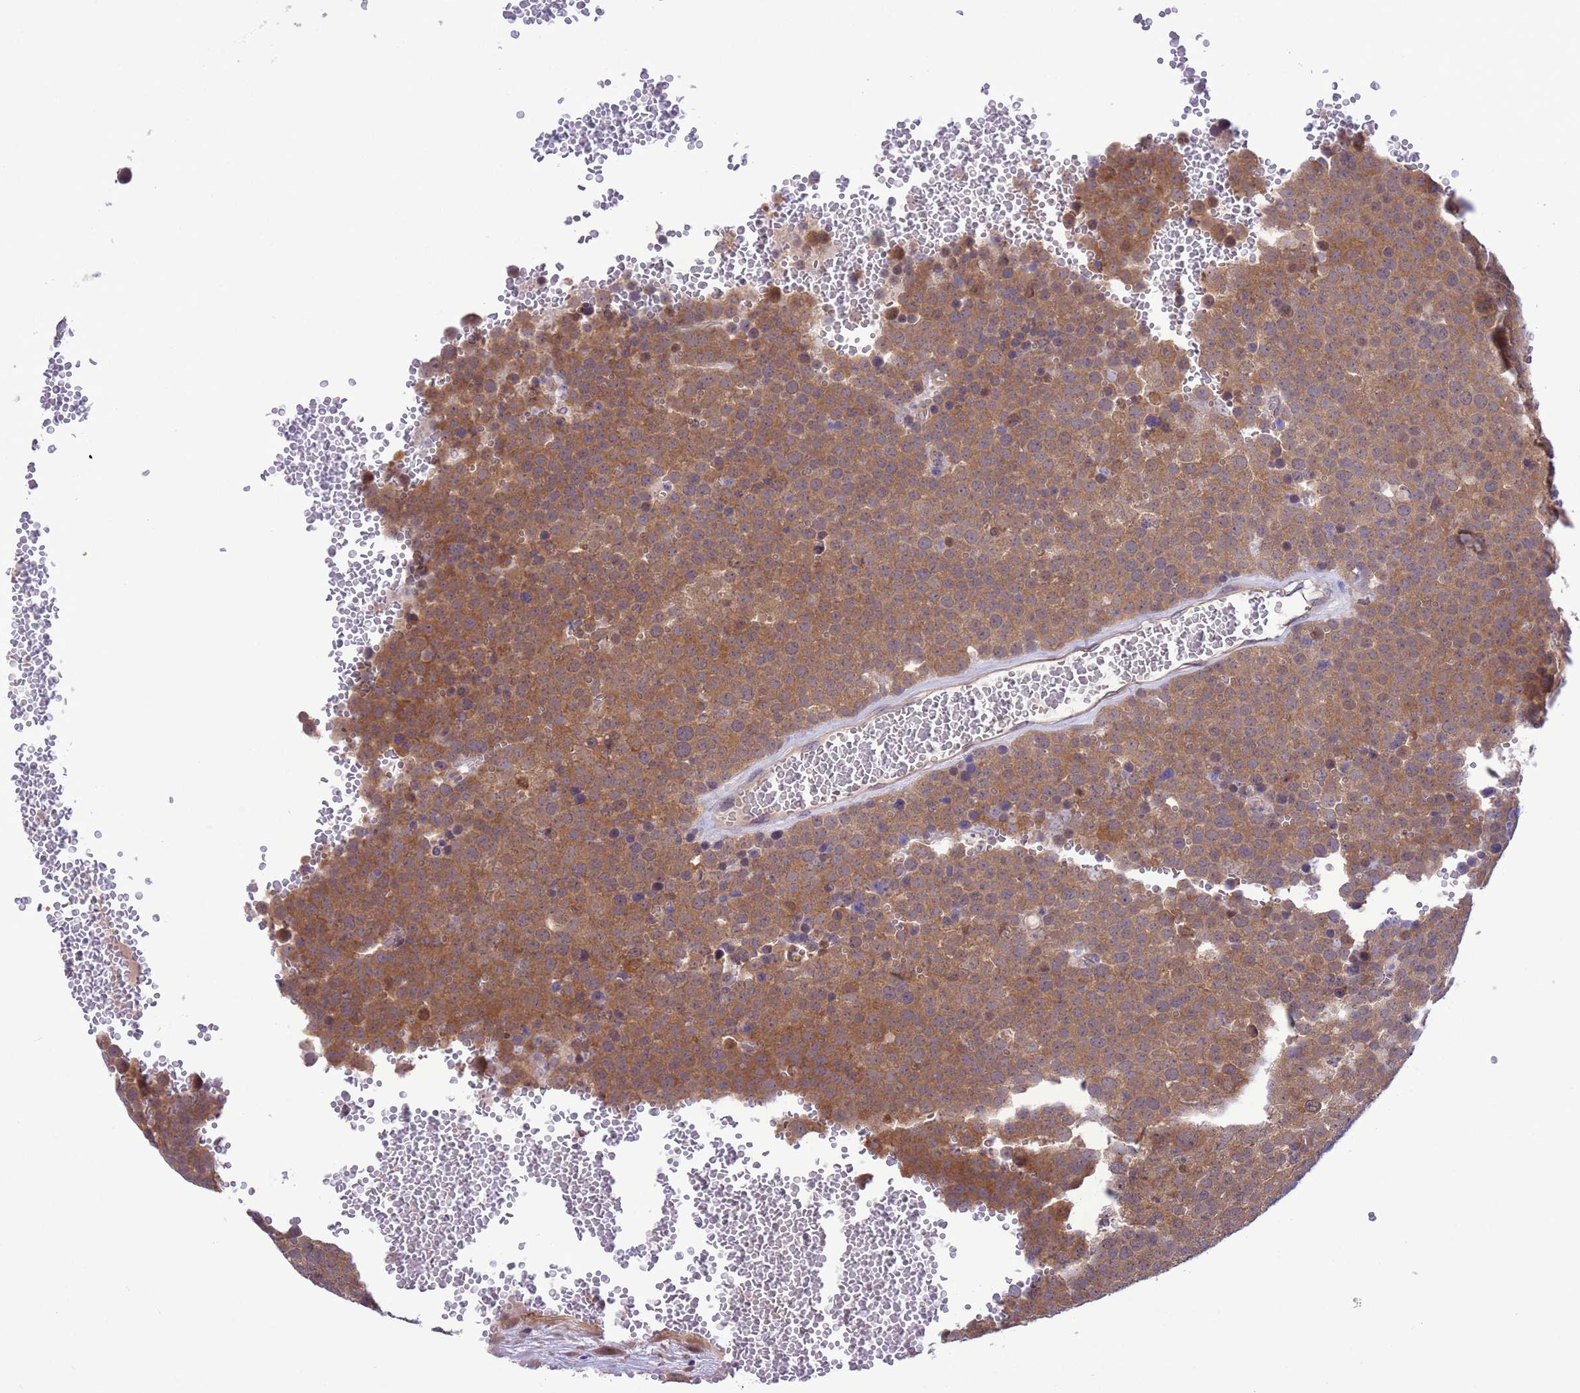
{"staining": {"intensity": "moderate", "quantity": ">75%", "location": "cytoplasmic/membranous"}, "tissue": "testis cancer", "cell_type": "Tumor cells", "image_type": "cancer", "snomed": [{"axis": "morphology", "description": "Seminoma, NOS"}, {"axis": "topography", "description": "Testis"}], "caption": "Immunohistochemistry (DAB (3,3'-diaminobenzidine)) staining of seminoma (testis) reveals moderate cytoplasmic/membranous protein expression in approximately >75% of tumor cells. The staining was performed using DAB (3,3'-diaminobenzidine) to visualize the protein expression in brown, while the nuclei were stained in blue with hematoxylin (Magnification: 20x).", "gene": "ZNF461", "patient": {"sex": "male", "age": 71}}